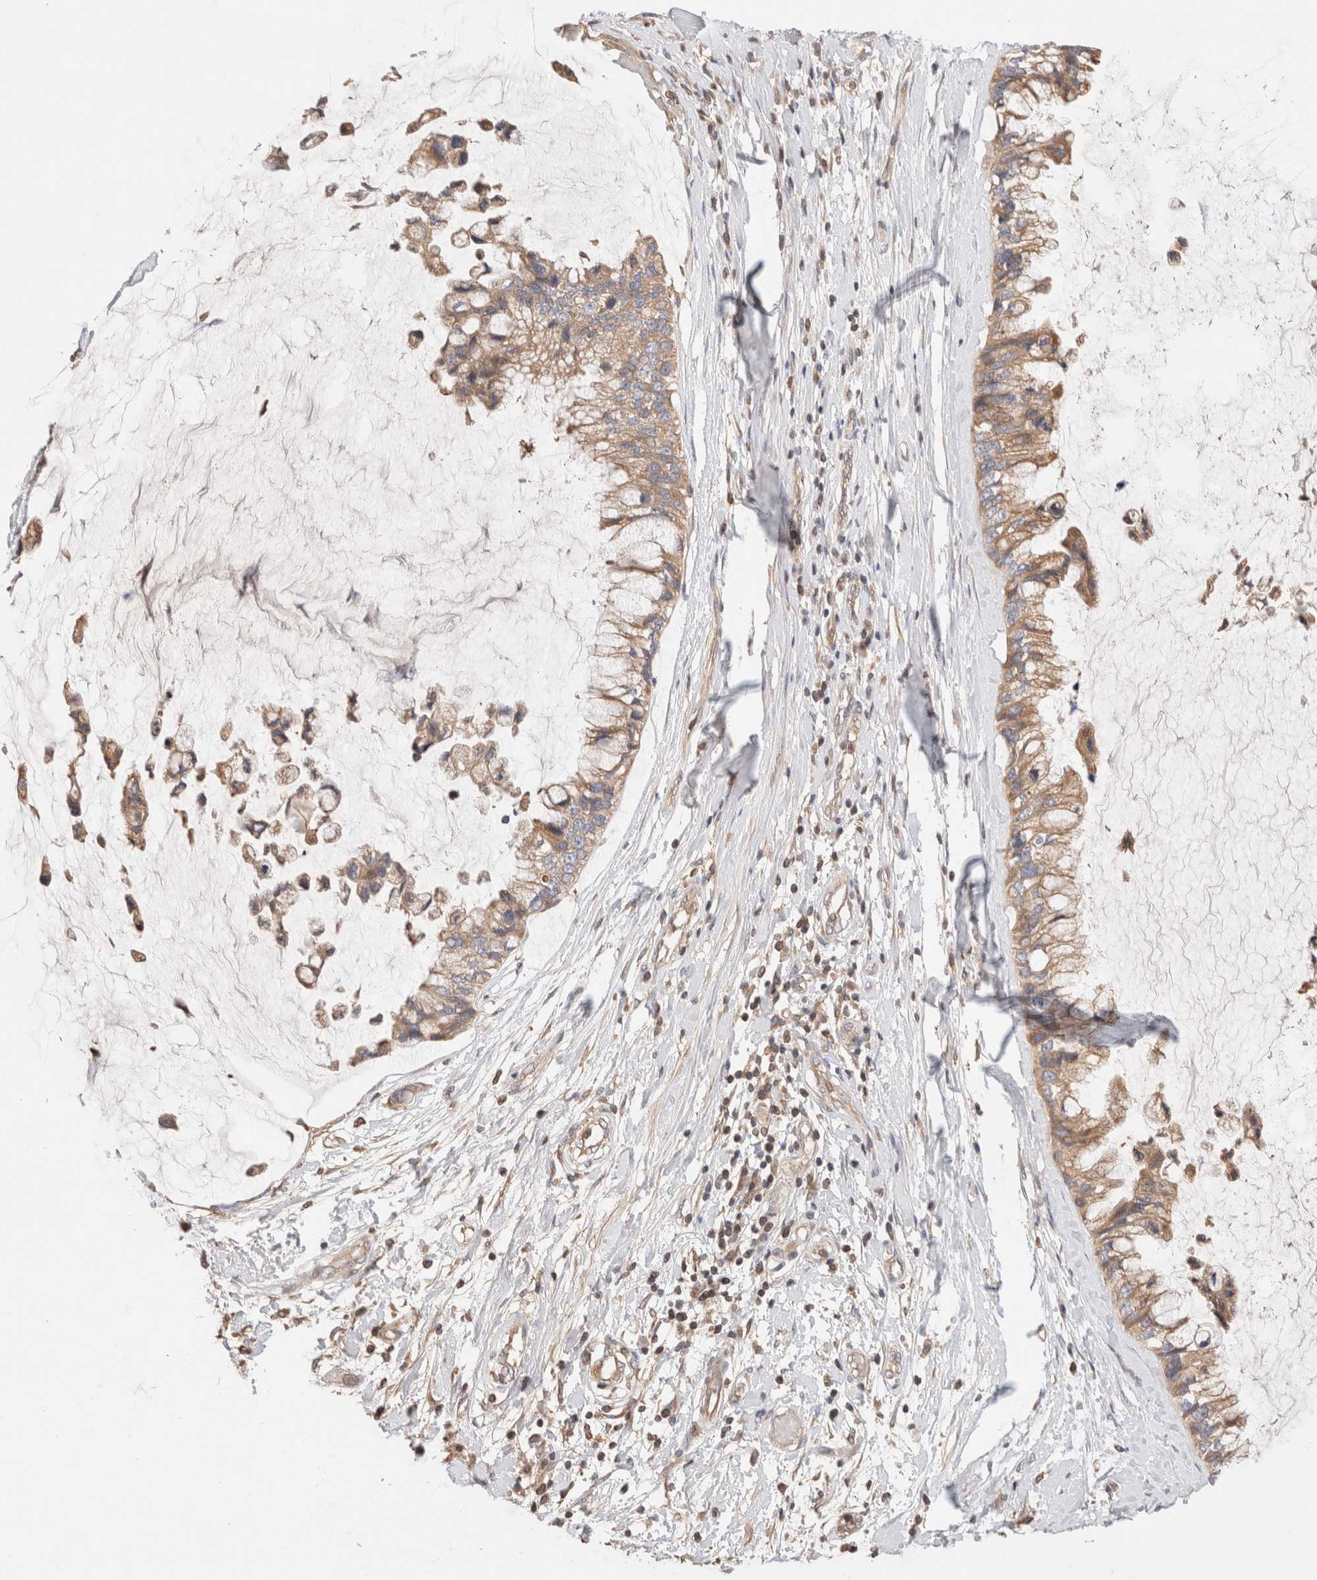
{"staining": {"intensity": "moderate", "quantity": ">75%", "location": "cytoplasmic/membranous"}, "tissue": "ovarian cancer", "cell_type": "Tumor cells", "image_type": "cancer", "snomed": [{"axis": "morphology", "description": "Cystadenocarcinoma, mucinous, NOS"}, {"axis": "topography", "description": "Ovary"}], "caption": "Protein analysis of mucinous cystadenocarcinoma (ovarian) tissue shows moderate cytoplasmic/membranous positivity in about >75% of tumor cells.", "gene": "SIKE1", "patient": {"sex": "female", "age": 39}}